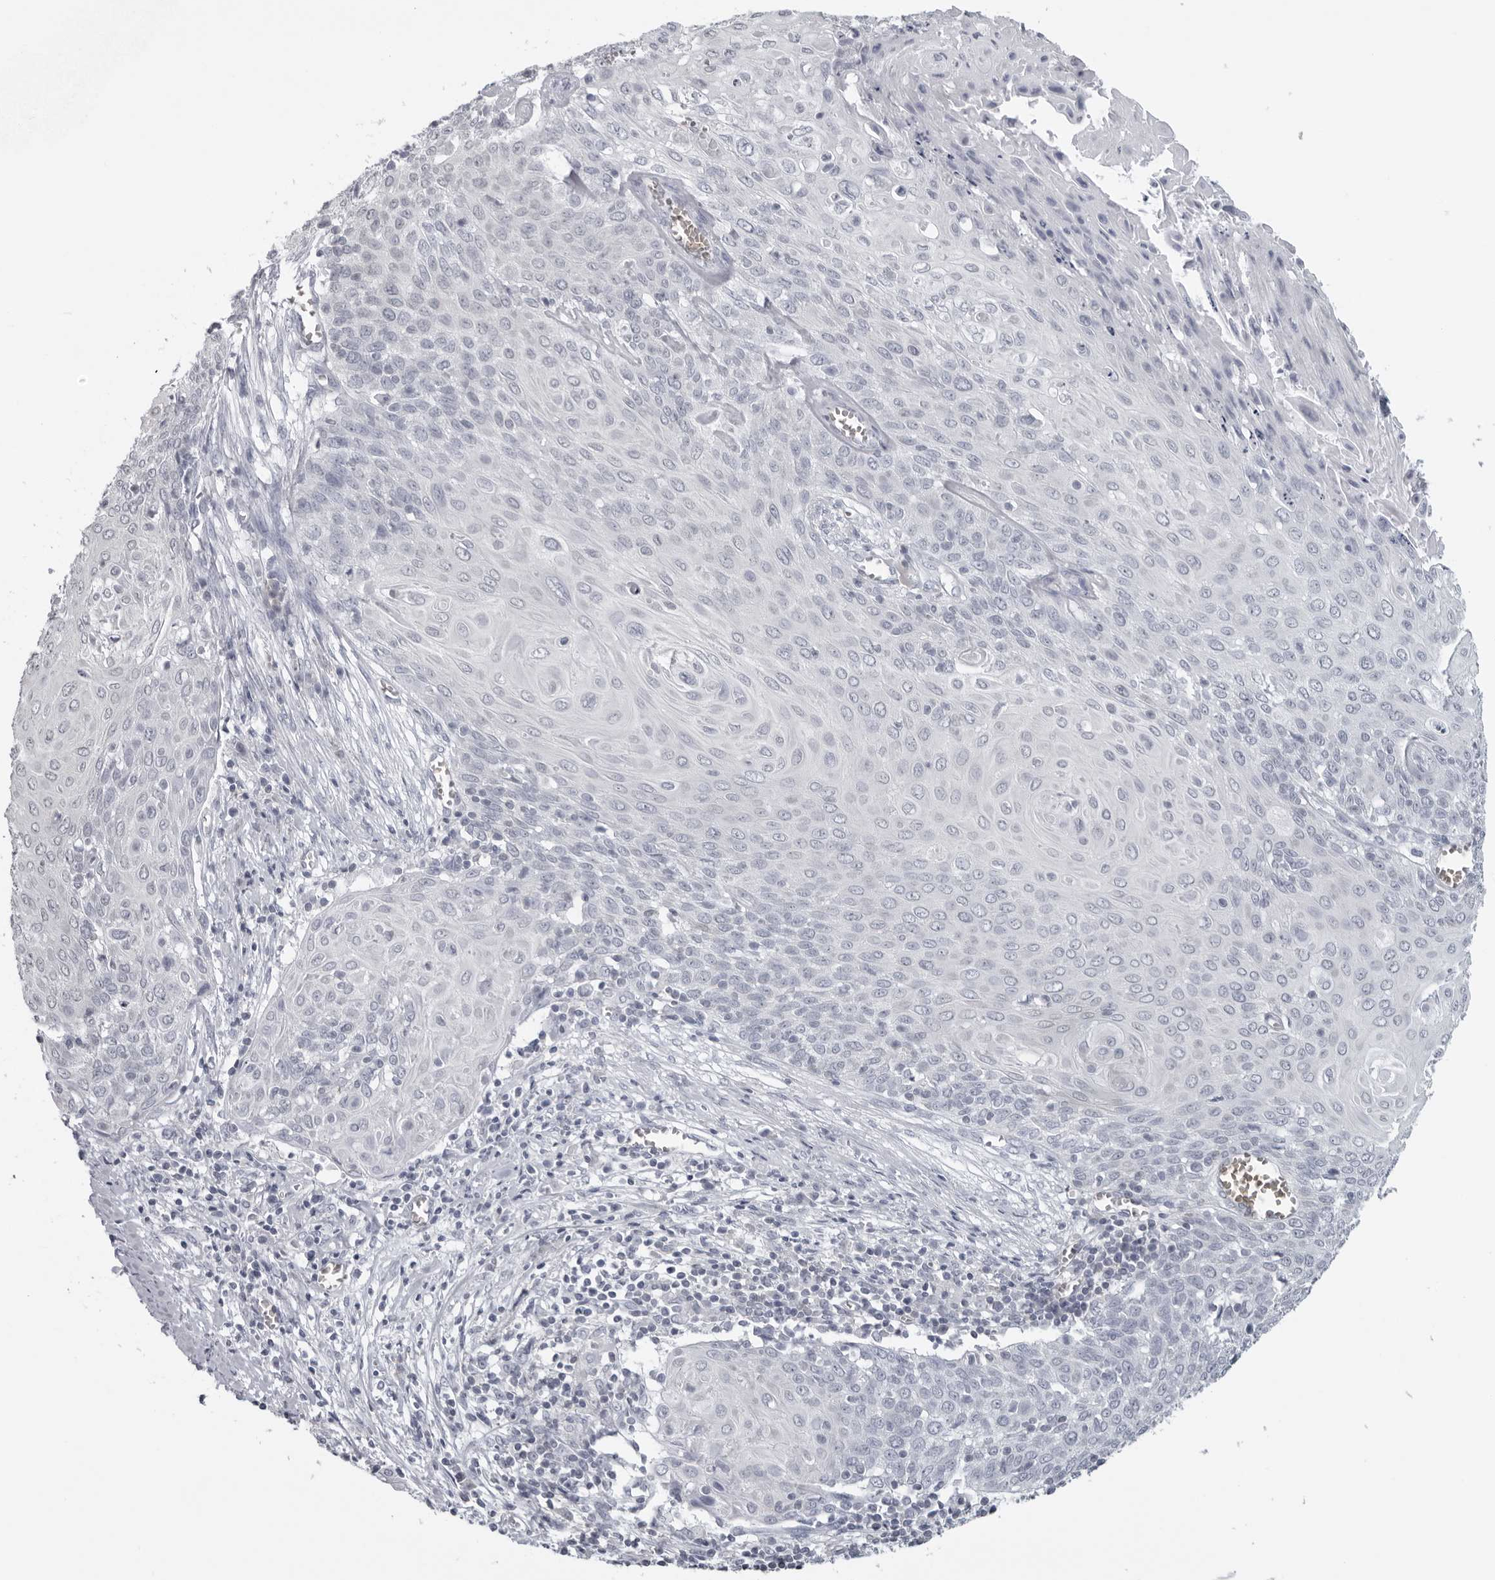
{"staining": {"intensity": "negative", "quantity": "none", "location": "none"}, "tissue": "cervical cancer", "cell_type": "Tumor cells", "image_type": "cancer", "snomed": [{"axis": "morphology", "description": "Squamous cell carcinoma, NOS"}, {"axis": "topography", "description": "Cervix"}], "caption": "Histopathology image shows no protein positivity in tumor cells of cervical cancer (squamous cell carcinoma) tissue.", "gene": "EPB41", "patient": {"sex": "female", "age": 39}}